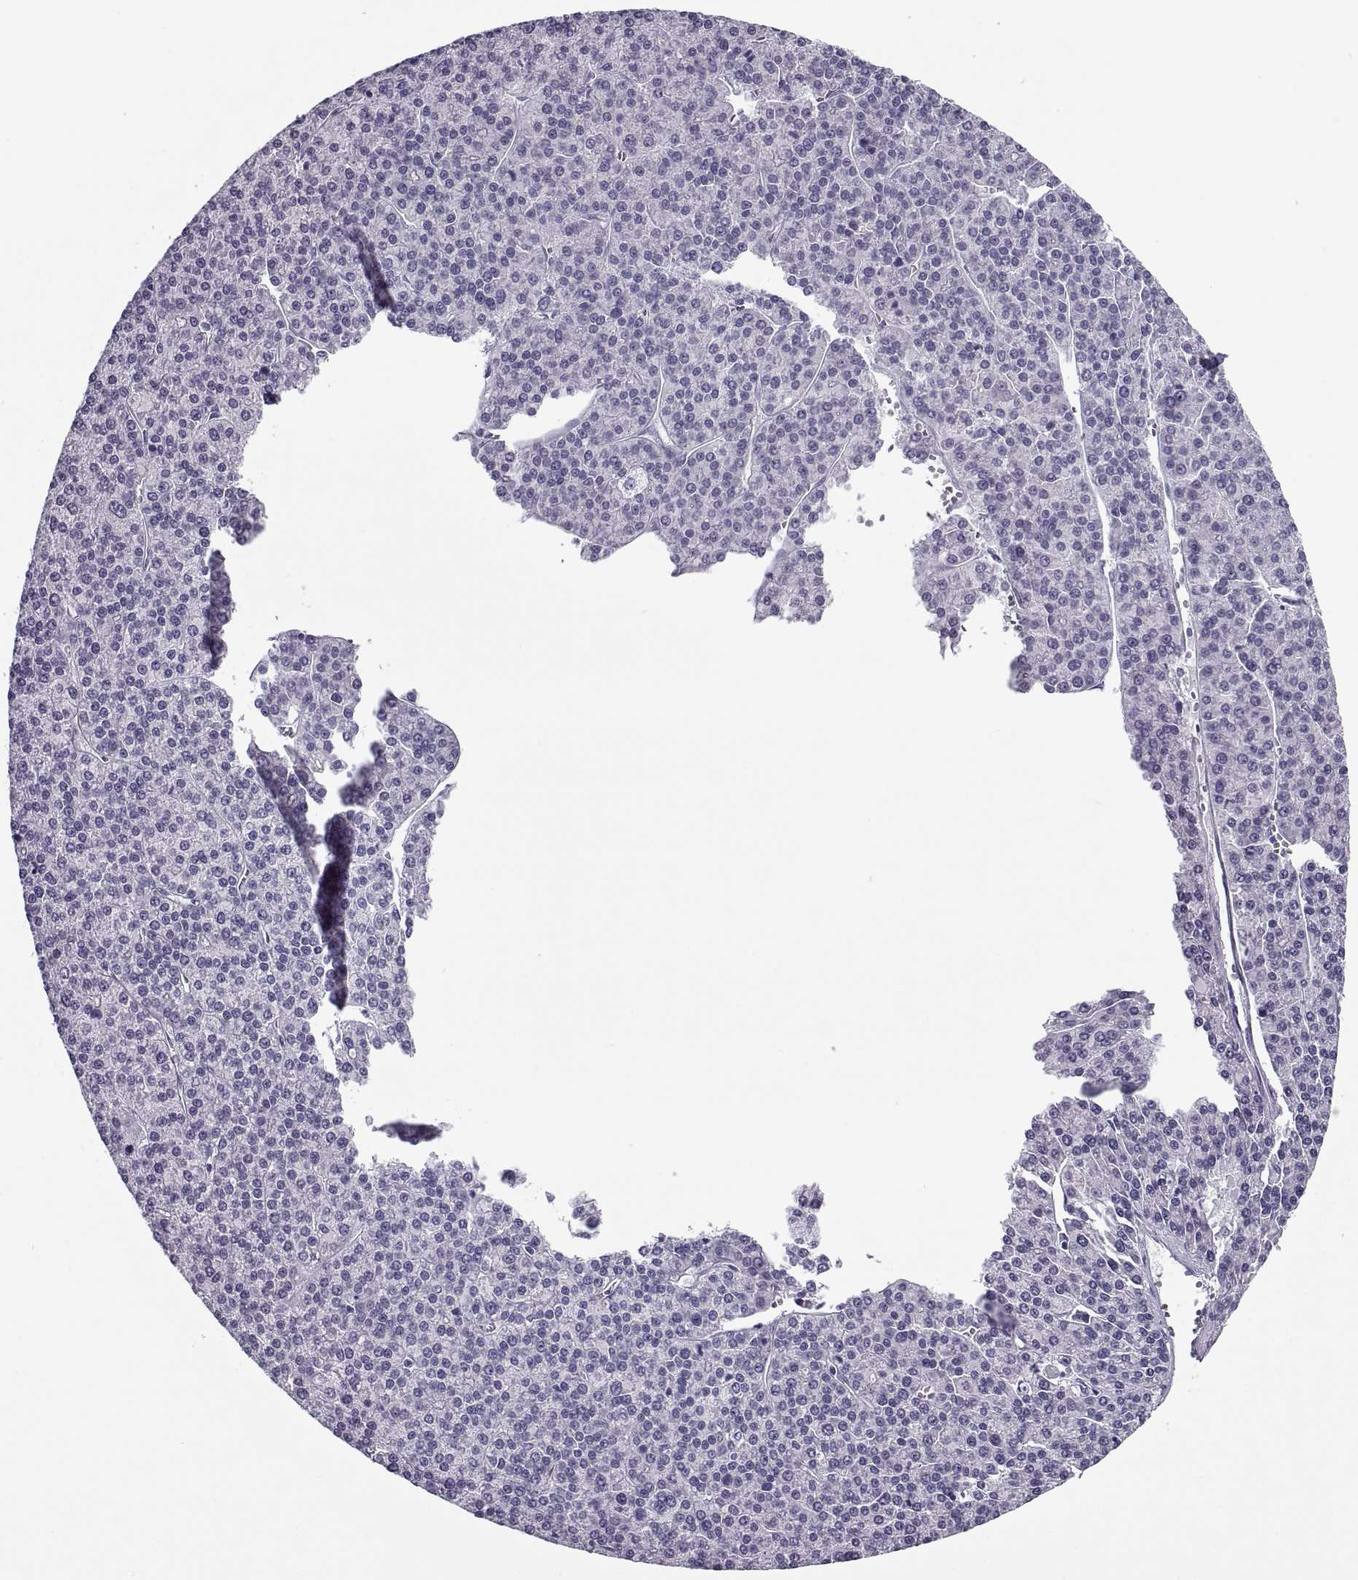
{"staining": {"intensity": "negative", "quantity": "none", "location": "none"}, "tissue": "liver cancer", "cell_type": "Tumor cells", "image_type": "cancer", "snomed": [{"axis": "morphology", "description": "Carcinoma, Hepatocellular, NOS"}, {"axis": "topography", "description": "Liver"}], "caption": "There is no significant positivity in tumor cells of liver cancer (hepatocellular carcinoma).", "gene": "RLBP1", "patient": {"sex": "female", "age": 58}}